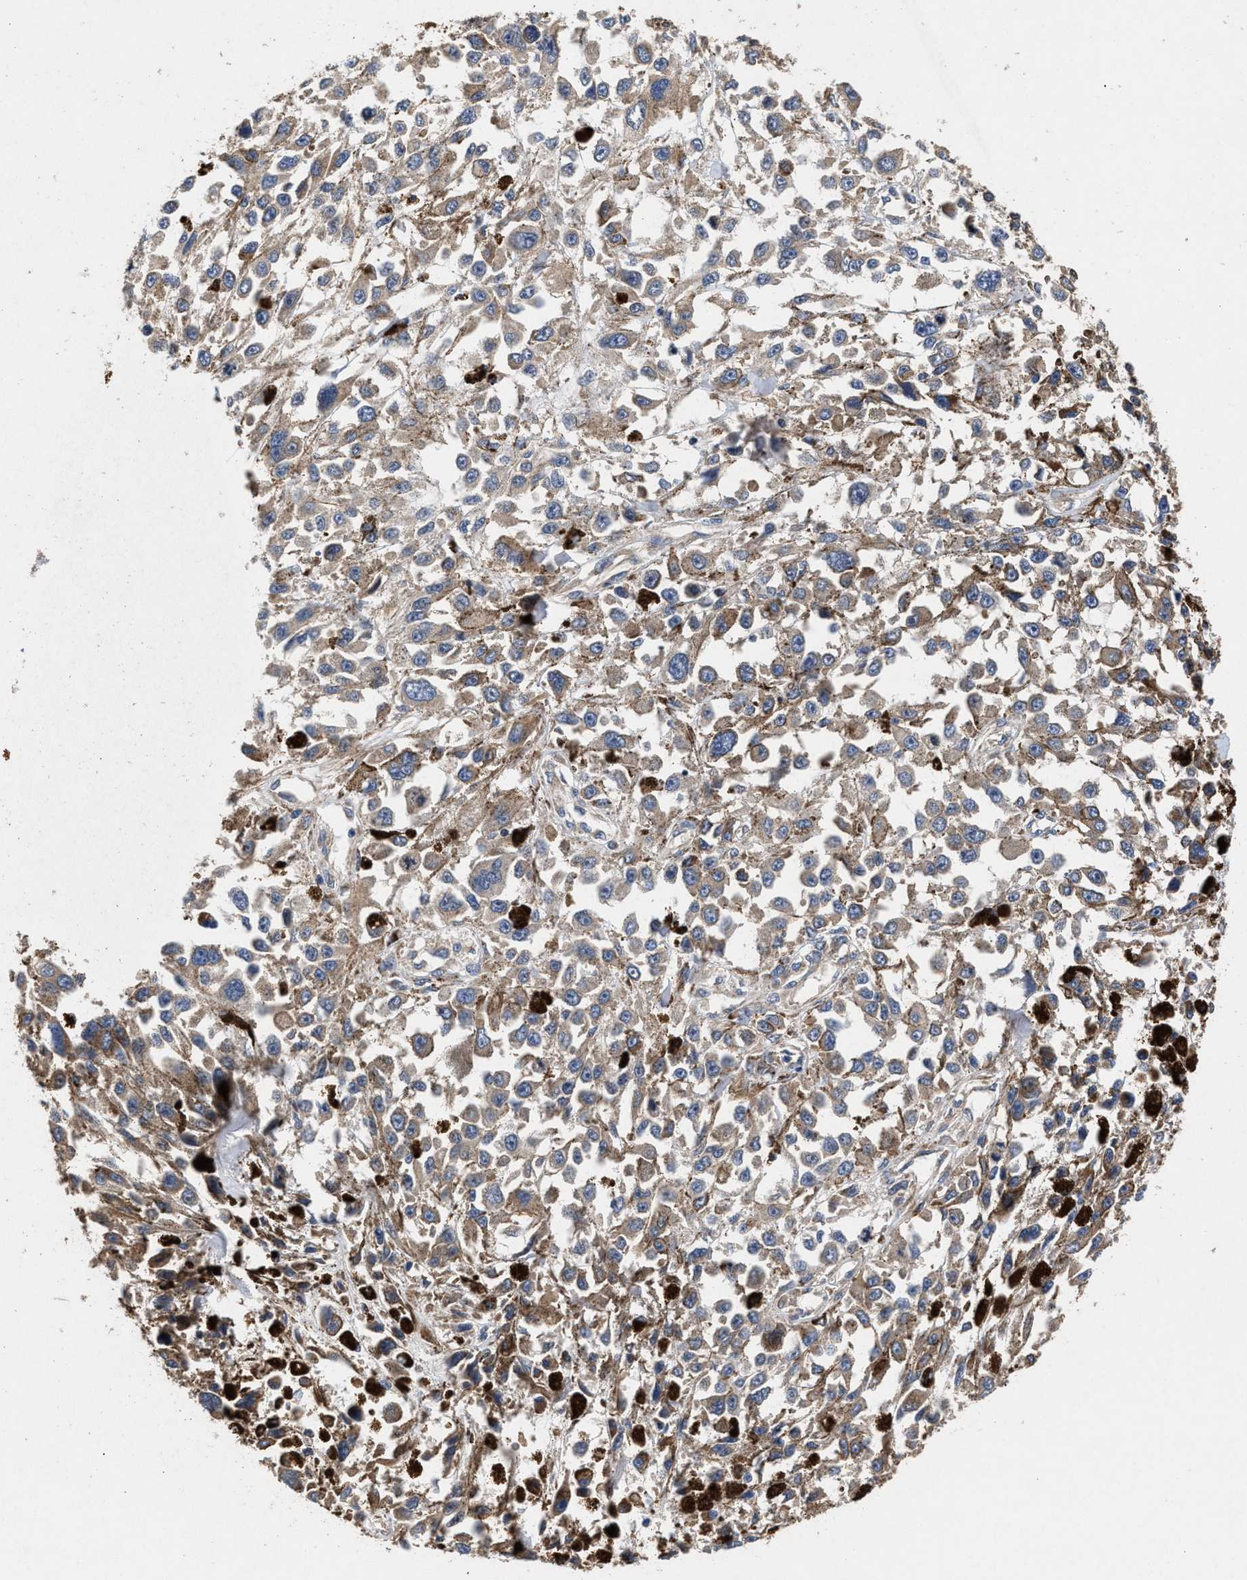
{"staining": {"intensity": "weak", "quantity": ">75%", "location": "cytoplasmic/membranous"}, "tissue": "melanoma", "cell_type": "Tumor cells", "image_type": "cancer", "snomed": [{"axis": "morphology", "description": "Malignant melanoma, Metastatic site"}, {"axis": "topography", "description": "Lymph node"}], "caption": "Human malignant melanoma (metastatic site) stained for a protein (brown) demonstrates weak cytoplasmic/membranous positive expression in approximately >75% of tumor cells.", "gene": "NFKB2", "patient": {"sex": "male", "age": 59}}